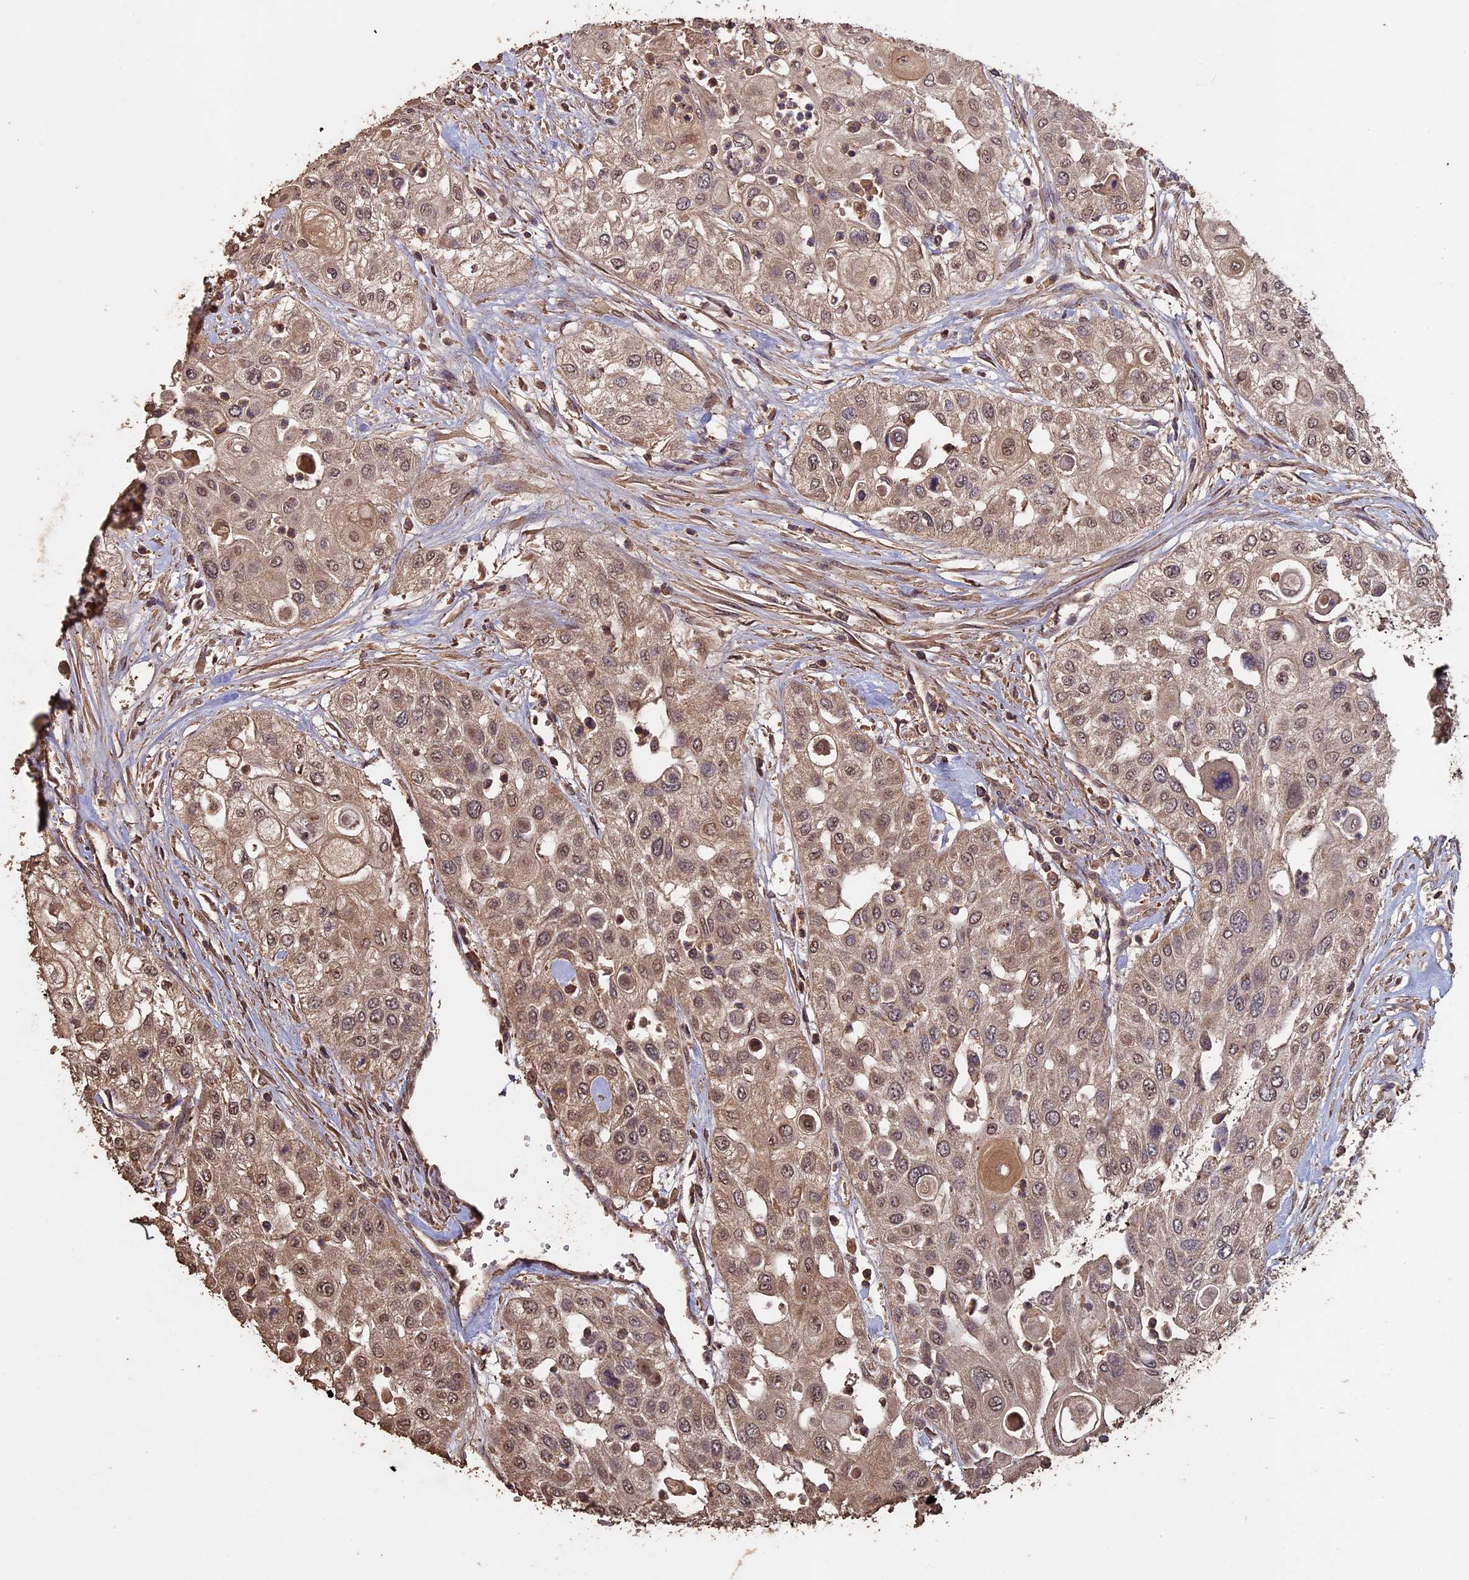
{"staining": {"intensity": "moderate", "quantity": ">75%", "location": "cytoplasmic/membranous,nuclear"}, "tissue": "urothelial cancer", "cell_type": "Tumor cells", "image_type": "cancer", "snomed": [{"axis": "morphology", "description": "Urothelial carcinoma, High grade"}, {"axis": "topography", "description": "Urinary bladder"}], "caption": "A medium amount of moderate cytoplasmic/membranous and nuclear positivity is present in about >75% of tumor cells in urothelial cancer tissue. Immunohistochemistry (ihc) stains the protein in brown and the nuclei are stained blue.", "gene": "HUNK", "patient": {"sex": "female", "age": 79}}